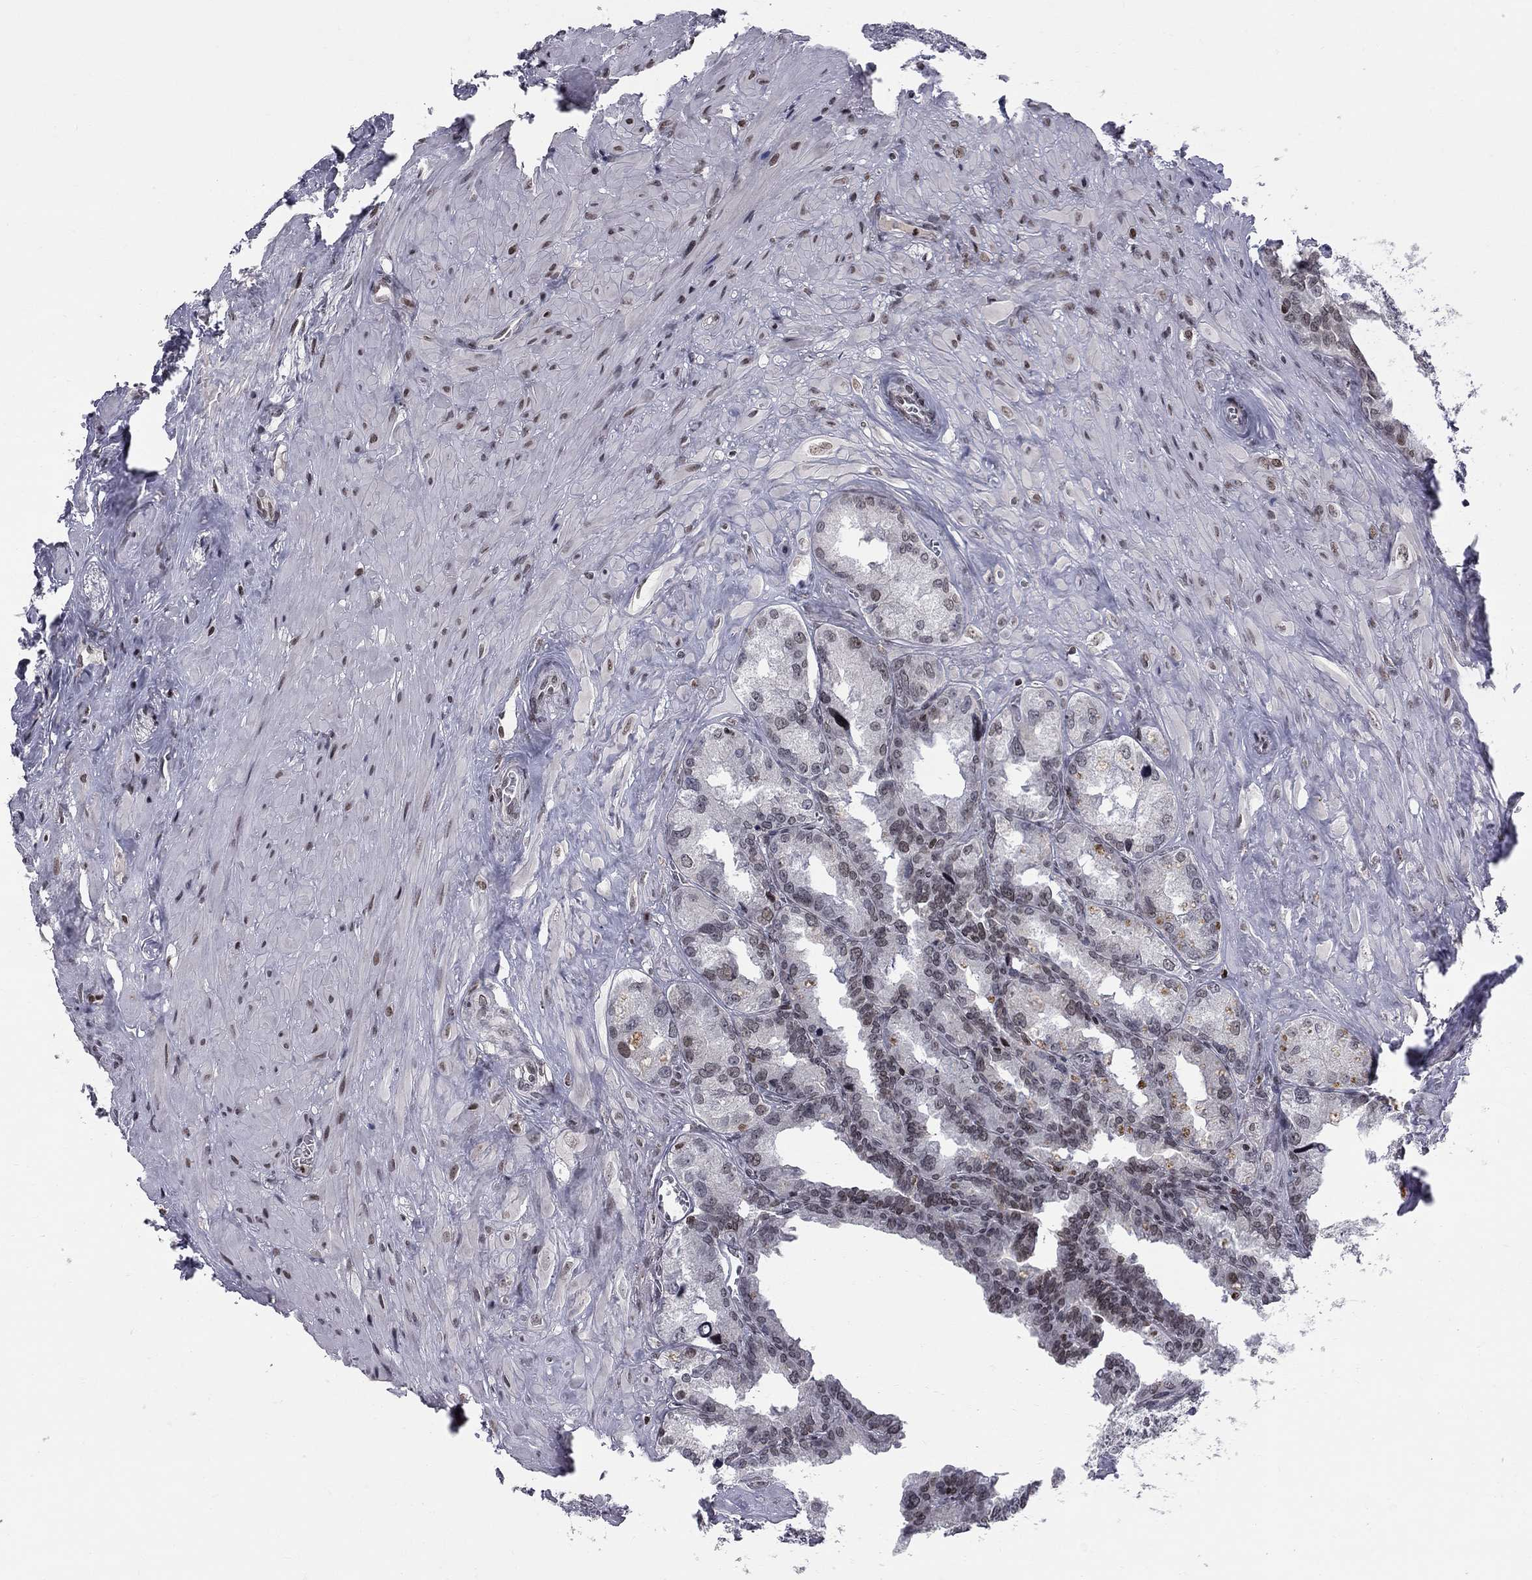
{"staining": {"intensity": "moderate", "quantity": "<25%", "location": "nuclear"}, "tissue": "seminal vesicle", "cell_type": "Glandular cells", "image_type": "normal", "snomed": [{"axis": "morphology", "description": "Normal tissue, NOS"}, {"axis": "topography", "description": "Seminal veicle"}], "caption": "Moderate nuclear protein staining is appreciated in approximately <25% of glandular cells in seminal vesicle.", "gene": "RNASEH2C", "patient": {"sex": "male", "age": 72}}